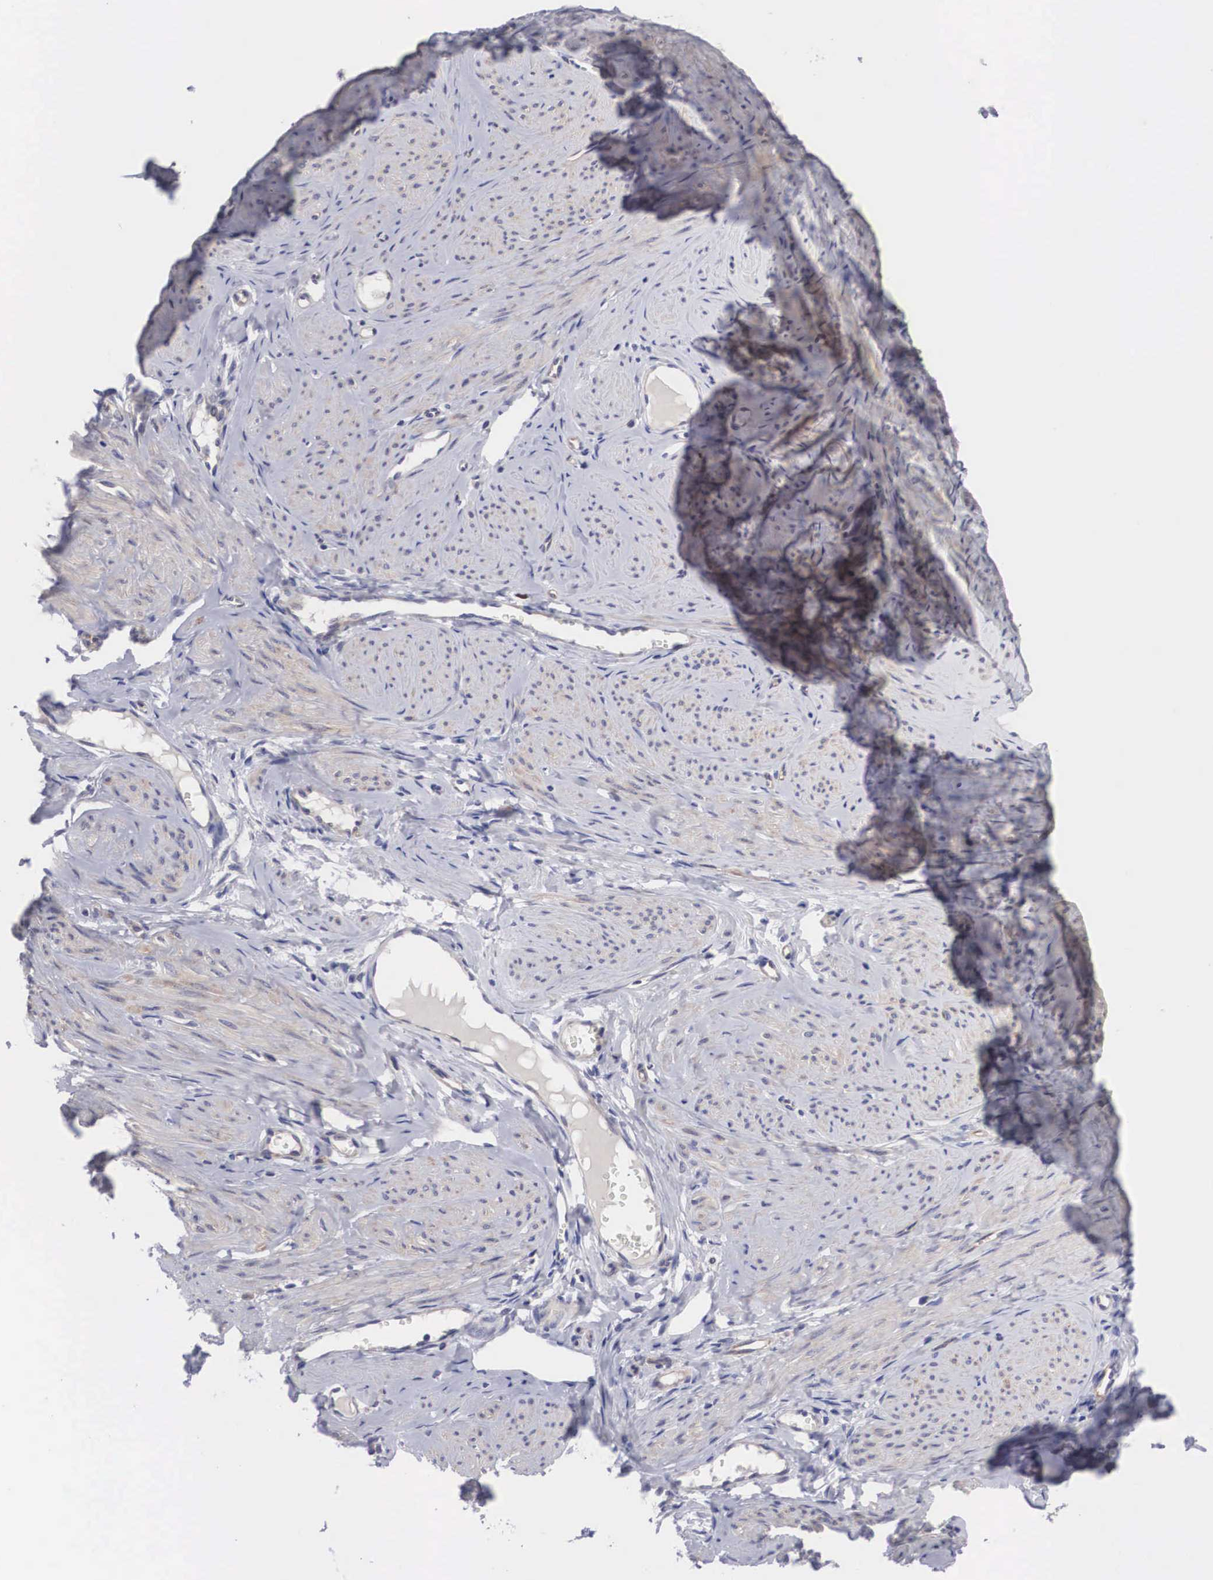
{"staining": {"intensity": "negative", "quantity": "none", "location": "none"}, "tissue": "smooth muscle", "cell_type": "Smooth muscle cells", "image_type": "normal", "snomed": [{"axis": "morphology", "description": "Normal tissue, NOS"}, {"axis": "topography", "description": "Uterus"}], "caption": "This micrograph is of normal smooth muscle stained with immunohistochemistry to label a protein in brown with the nuclei are counter-stained blue. There is no positivity in smooth muscle cells. (DAB (3,3'-diaminobenzidine) immunohistochemistry, high magnification).", "gene": "MAST4", "patient": {"sex": "female", "age": 45}}